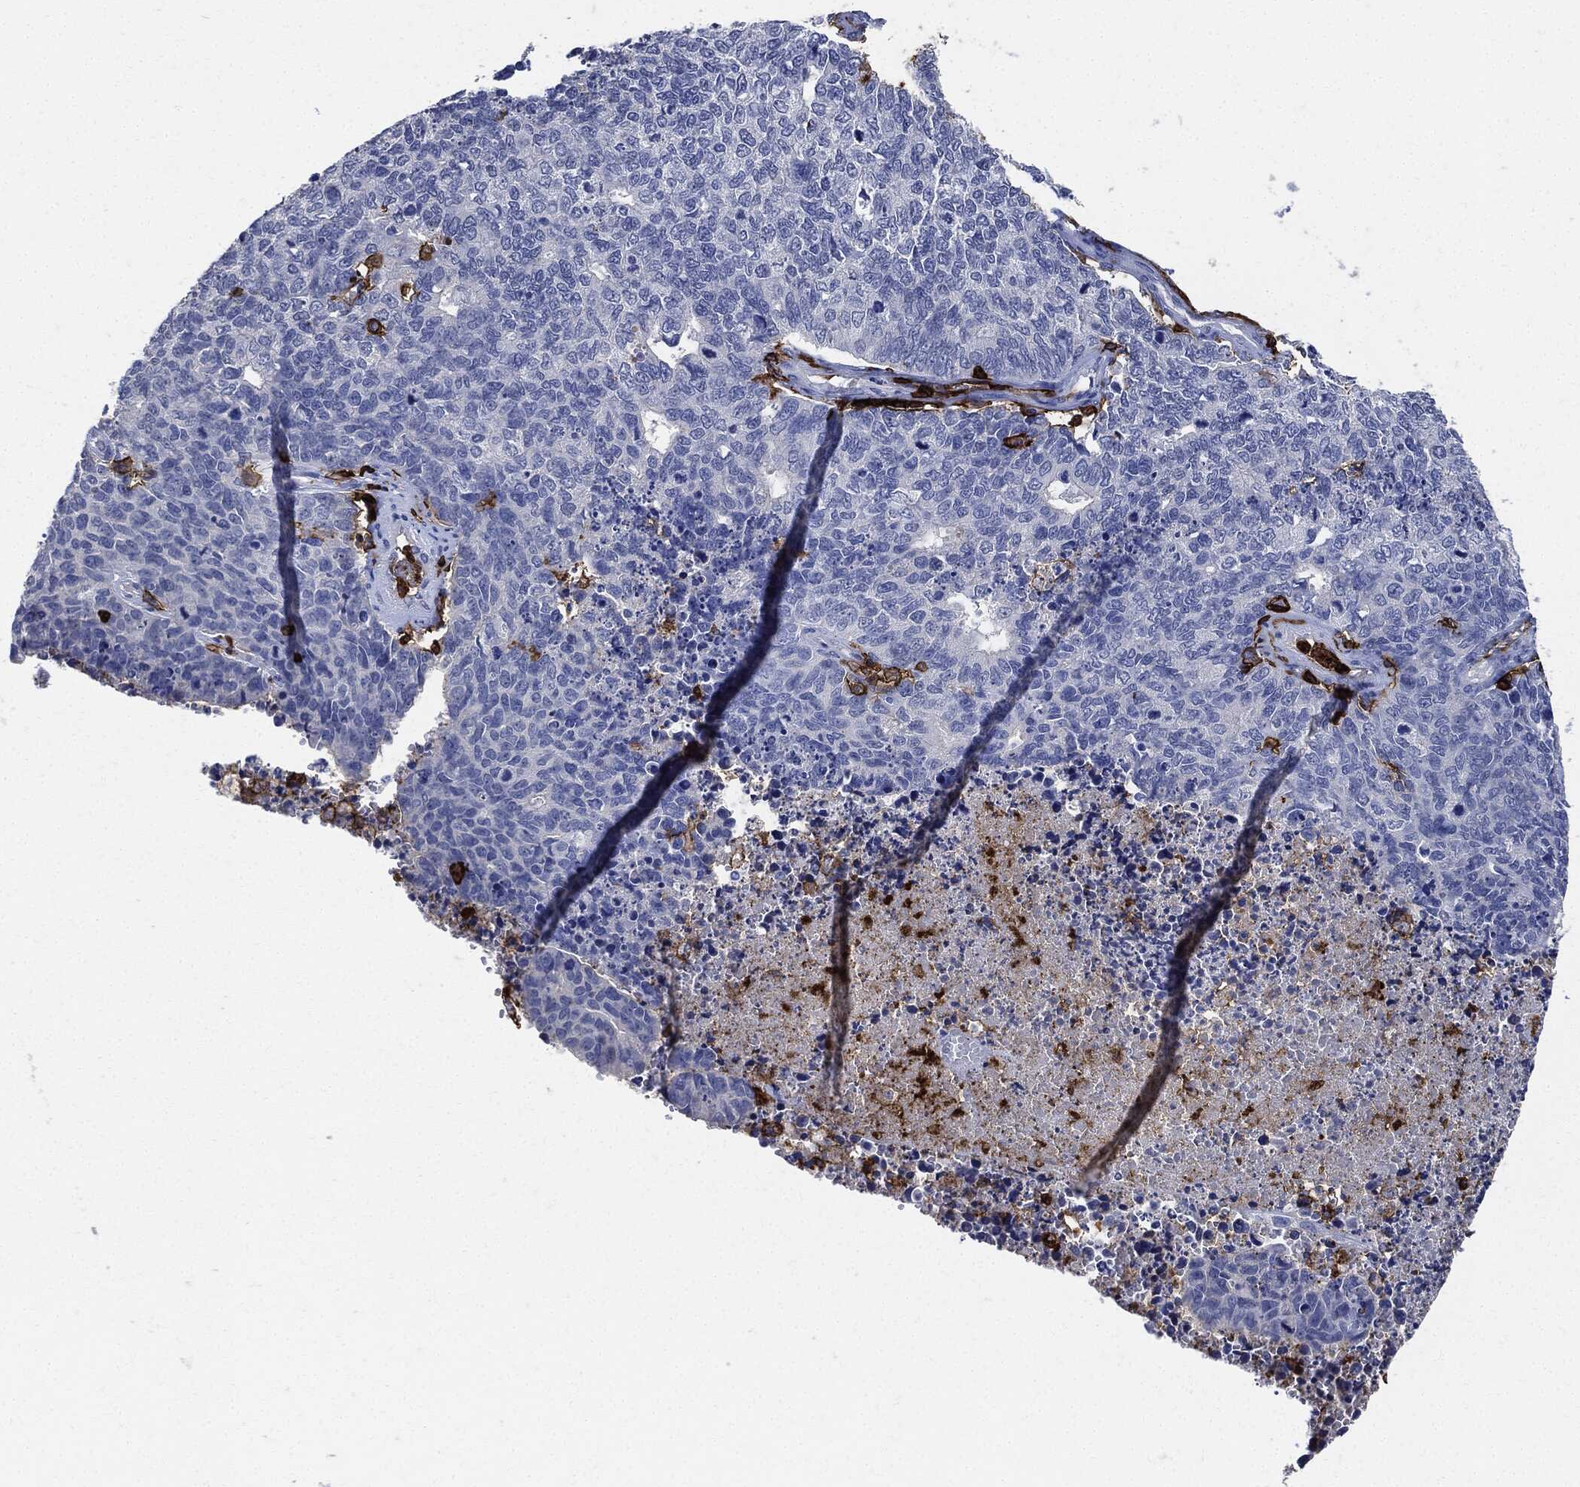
{"staining": {"intensity": "negative", "quantity": "none", "location": "none"}, "tissue": "cervical cancer", "cell_type": "Tumor cells", "image_type": "cancer", "snomed": [{"axis": "morphology", "description": "Squamous cell carcinoma, NOS"}, {"axis": "topography", "description": "Cervix"}], "caption": "Tumor cells show no significant positivity in cervical cancer. (DAB (3,3'-diaminobenzidine) immunohistochemistry (IHC) visualized using brightfield microscopy, high magnification).", "gene": "PTPRC", "patient": {"sex": "female", "age": 63}}